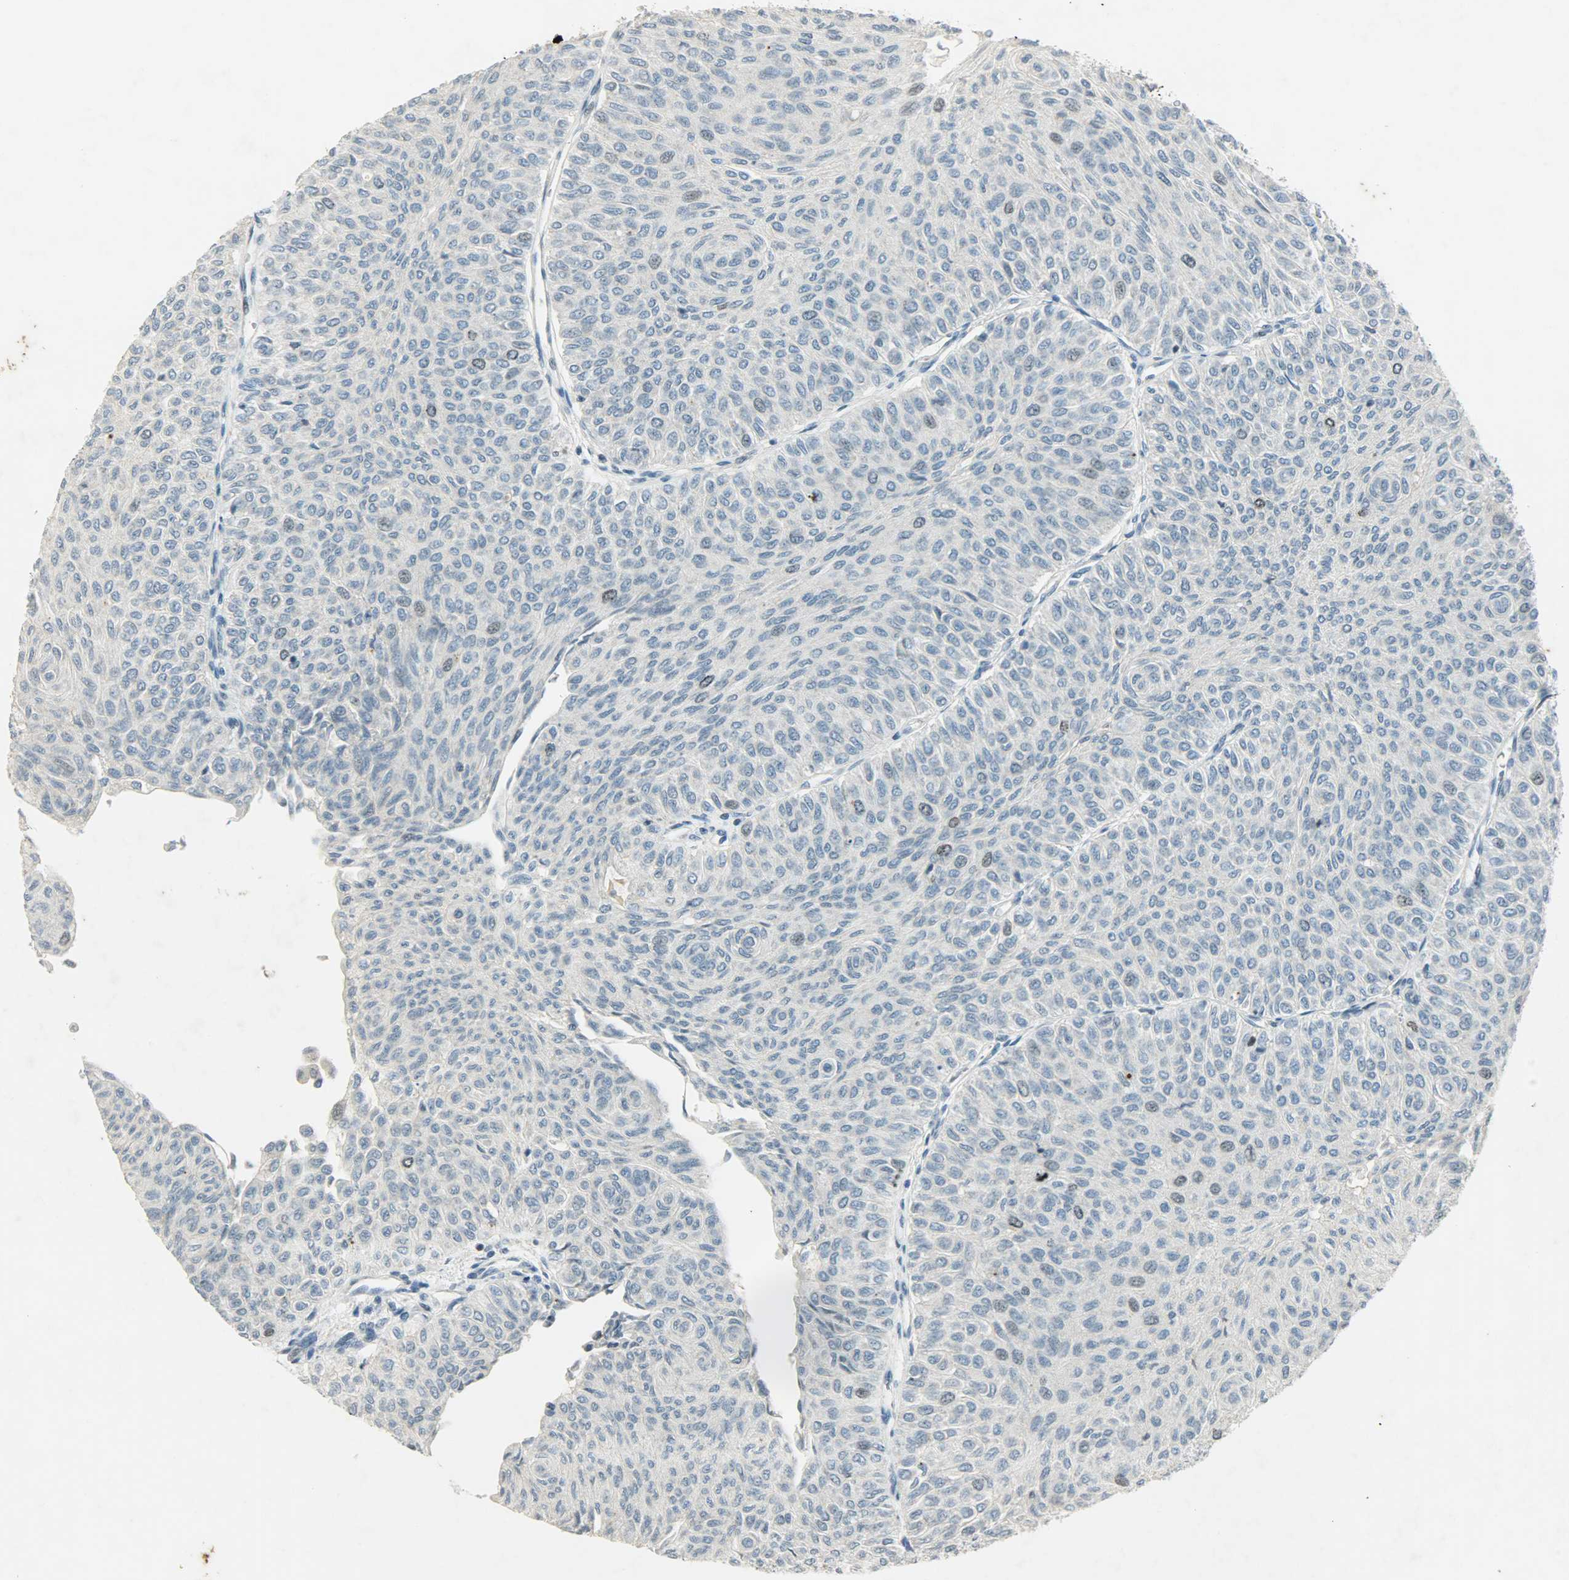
{"staining": {"intensity": "weak", "quantity": "<25%", "location": "nuclear"}, "tissue": "urothelial cancer", "cell_type": "Tumor cells", "image_type": "cancer", "snomed": [{"axis": "morphology", "description": "Urothelial carcinoma, Low grade"}, {"axis": "topography", "description": "Urinary bladder"}], "caption": "Tumor cells show no significant protein staining in low-grade urothelial carcinoma.", "gene": "AURKB", "patient": {"sex": "male", "age": 78}}